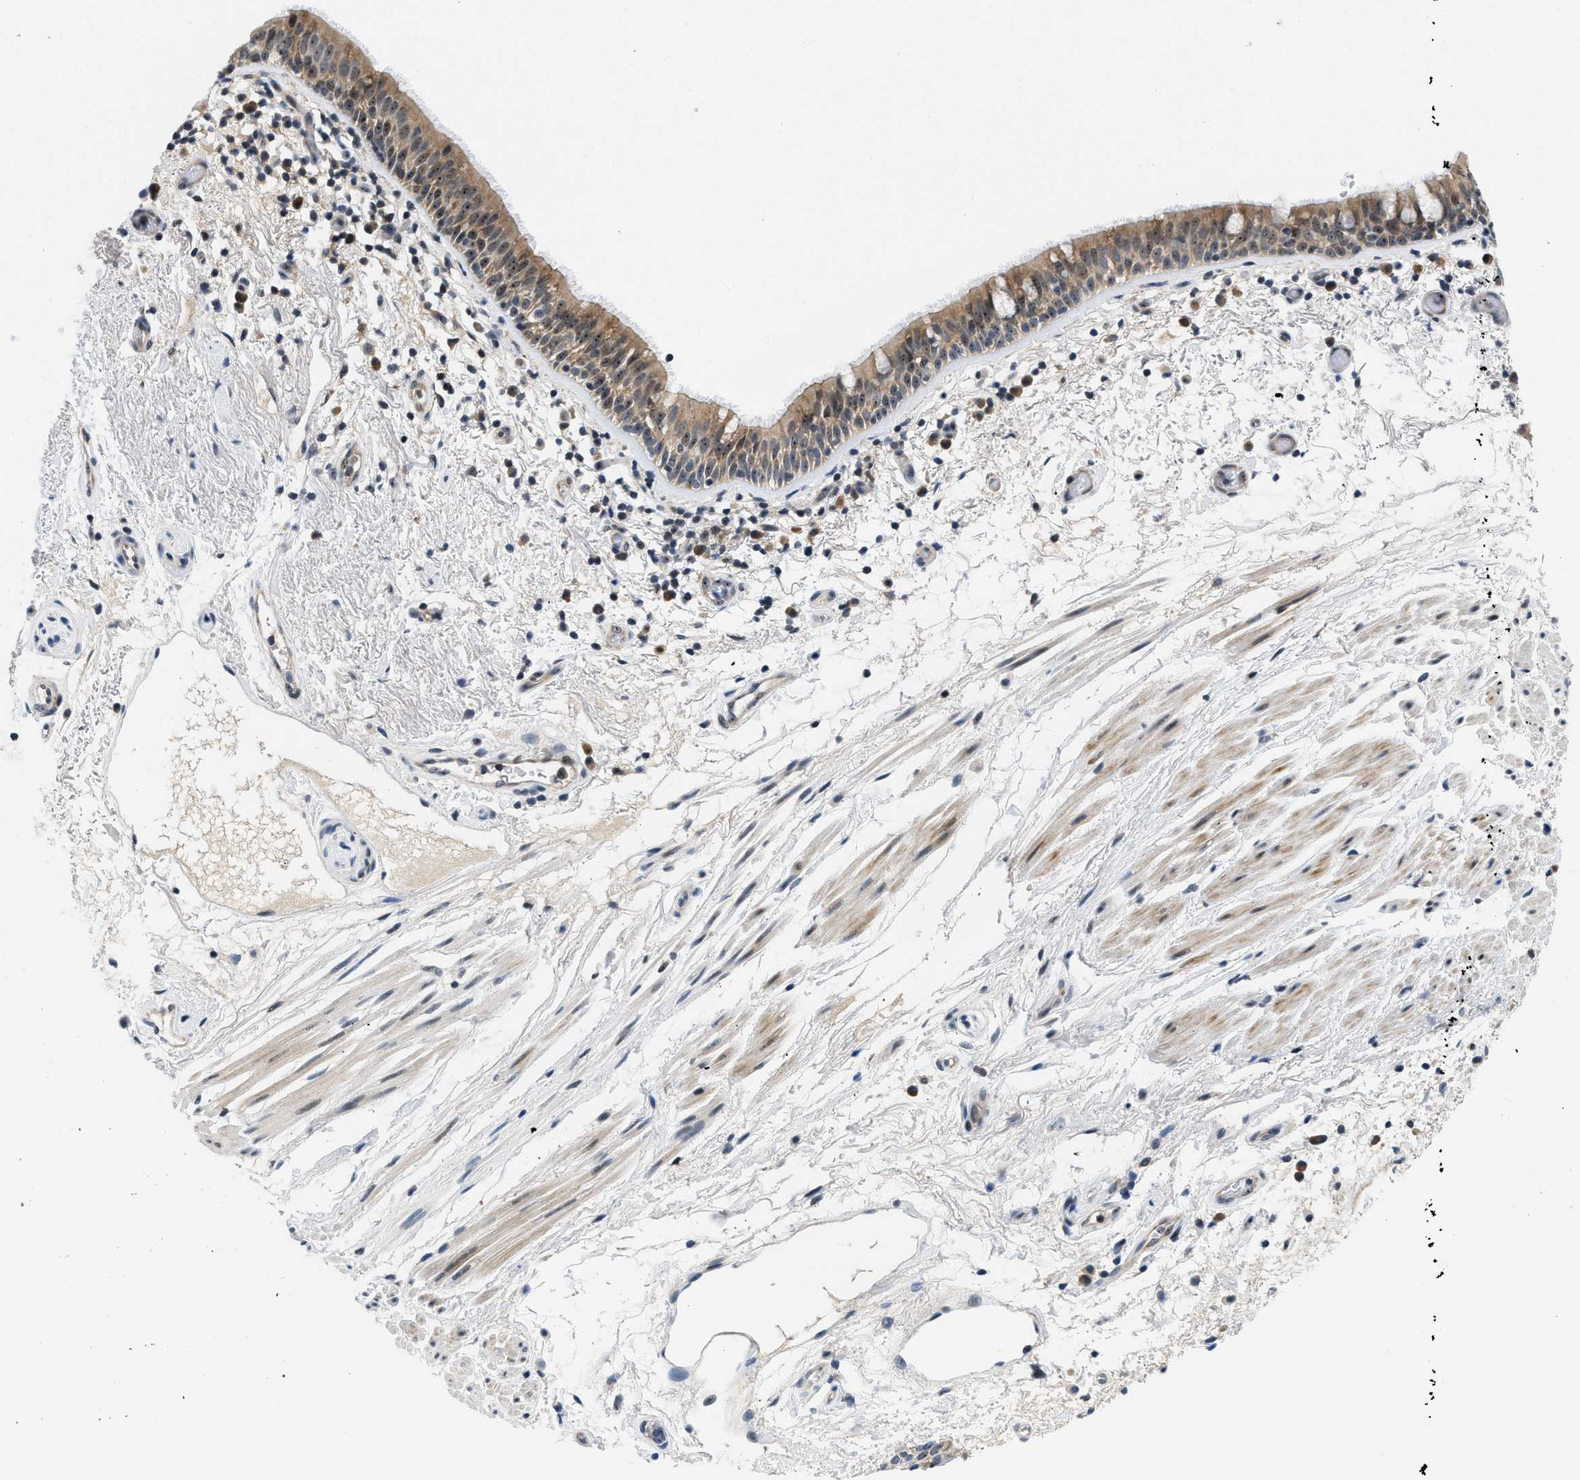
{"staining": {"intensity": "moderate", "quantity": ">75%", "location": "cytoplasmic/membranous"}, "tissue": "bronchus", "cell_type": "Respiratory epithelial cells", "image_type": "normal", "snomed": [{"axis": "morphology", "description": "Normal tissue, NOS"}, {"axis": "morphology", "description": "Inflammation, NOS"}, {"axis": "topography", "description": "Cartilage tissue"}, {"axis": "topography", "description": "Bronchus"}], "caption": "IHC micrograph of unremarkable human bronchus stained for a protein (brown), which displays medium levels of moderate cytoplasmic/membranous staining in approximately >75% of respiratory epithelial cells.", "gene": "IKBKE", "patient": {"sex": "male", "age": 77}}